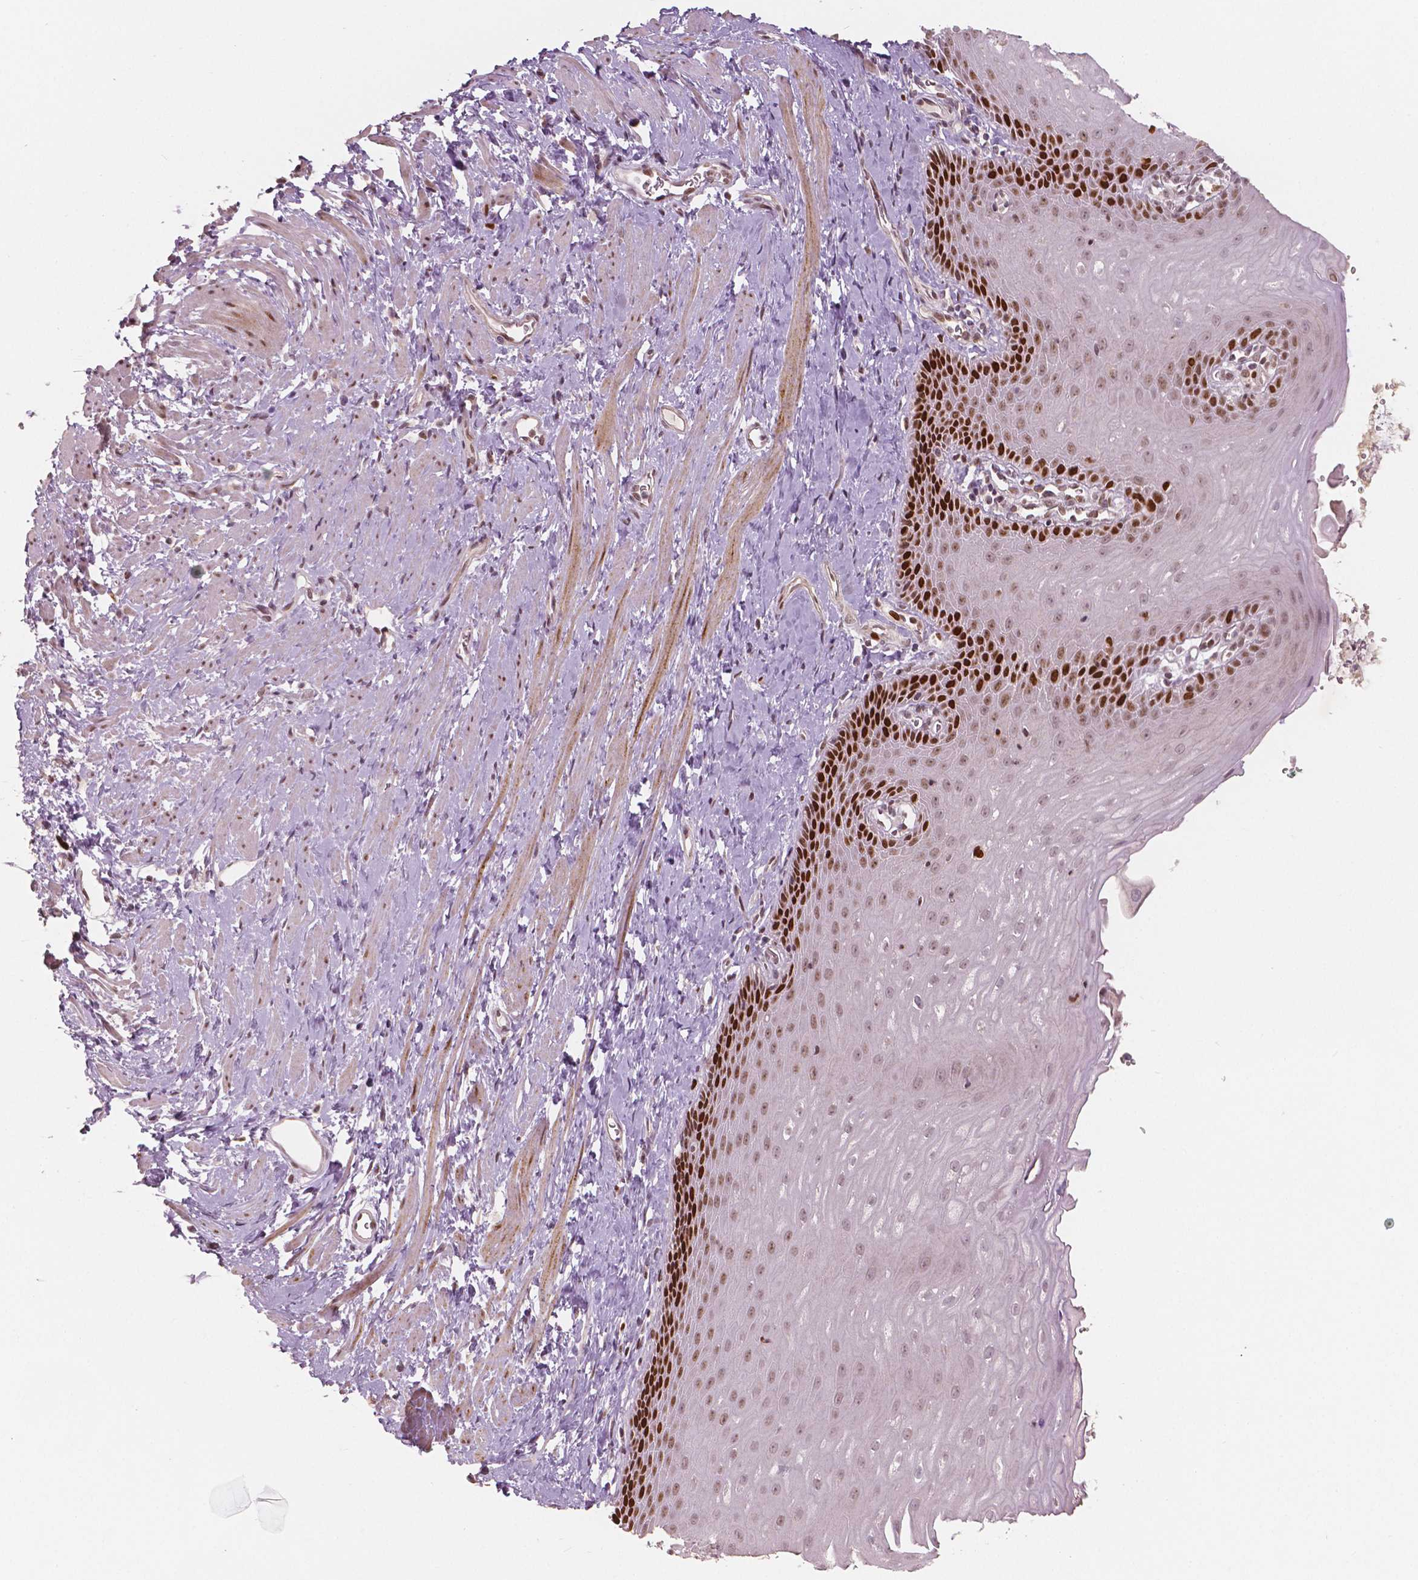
{"staining": {"intensity": "strong", "quantity": "25%-75%", "location": "nuclear"}, "tissue": "esophagus", "cell_type": "Squamous epithelial cells", "image_type": "normal", "snomed": [{"axis": "morphology", "description": "Normal tissue, NOS"}, {"axis": "topography", "description": "Esophagus"}], "caption": "Immunohistochemical staining of unremarkable esophagus displays 25%-75% levels of strong nuclear protein expression in approximately 25%-75% of squamous epithelial cells. The protein is shown in brown color, while the nuclei are stained blue.", "gene": "NSD2", "patient": {"sex": "male", "age": 64}}